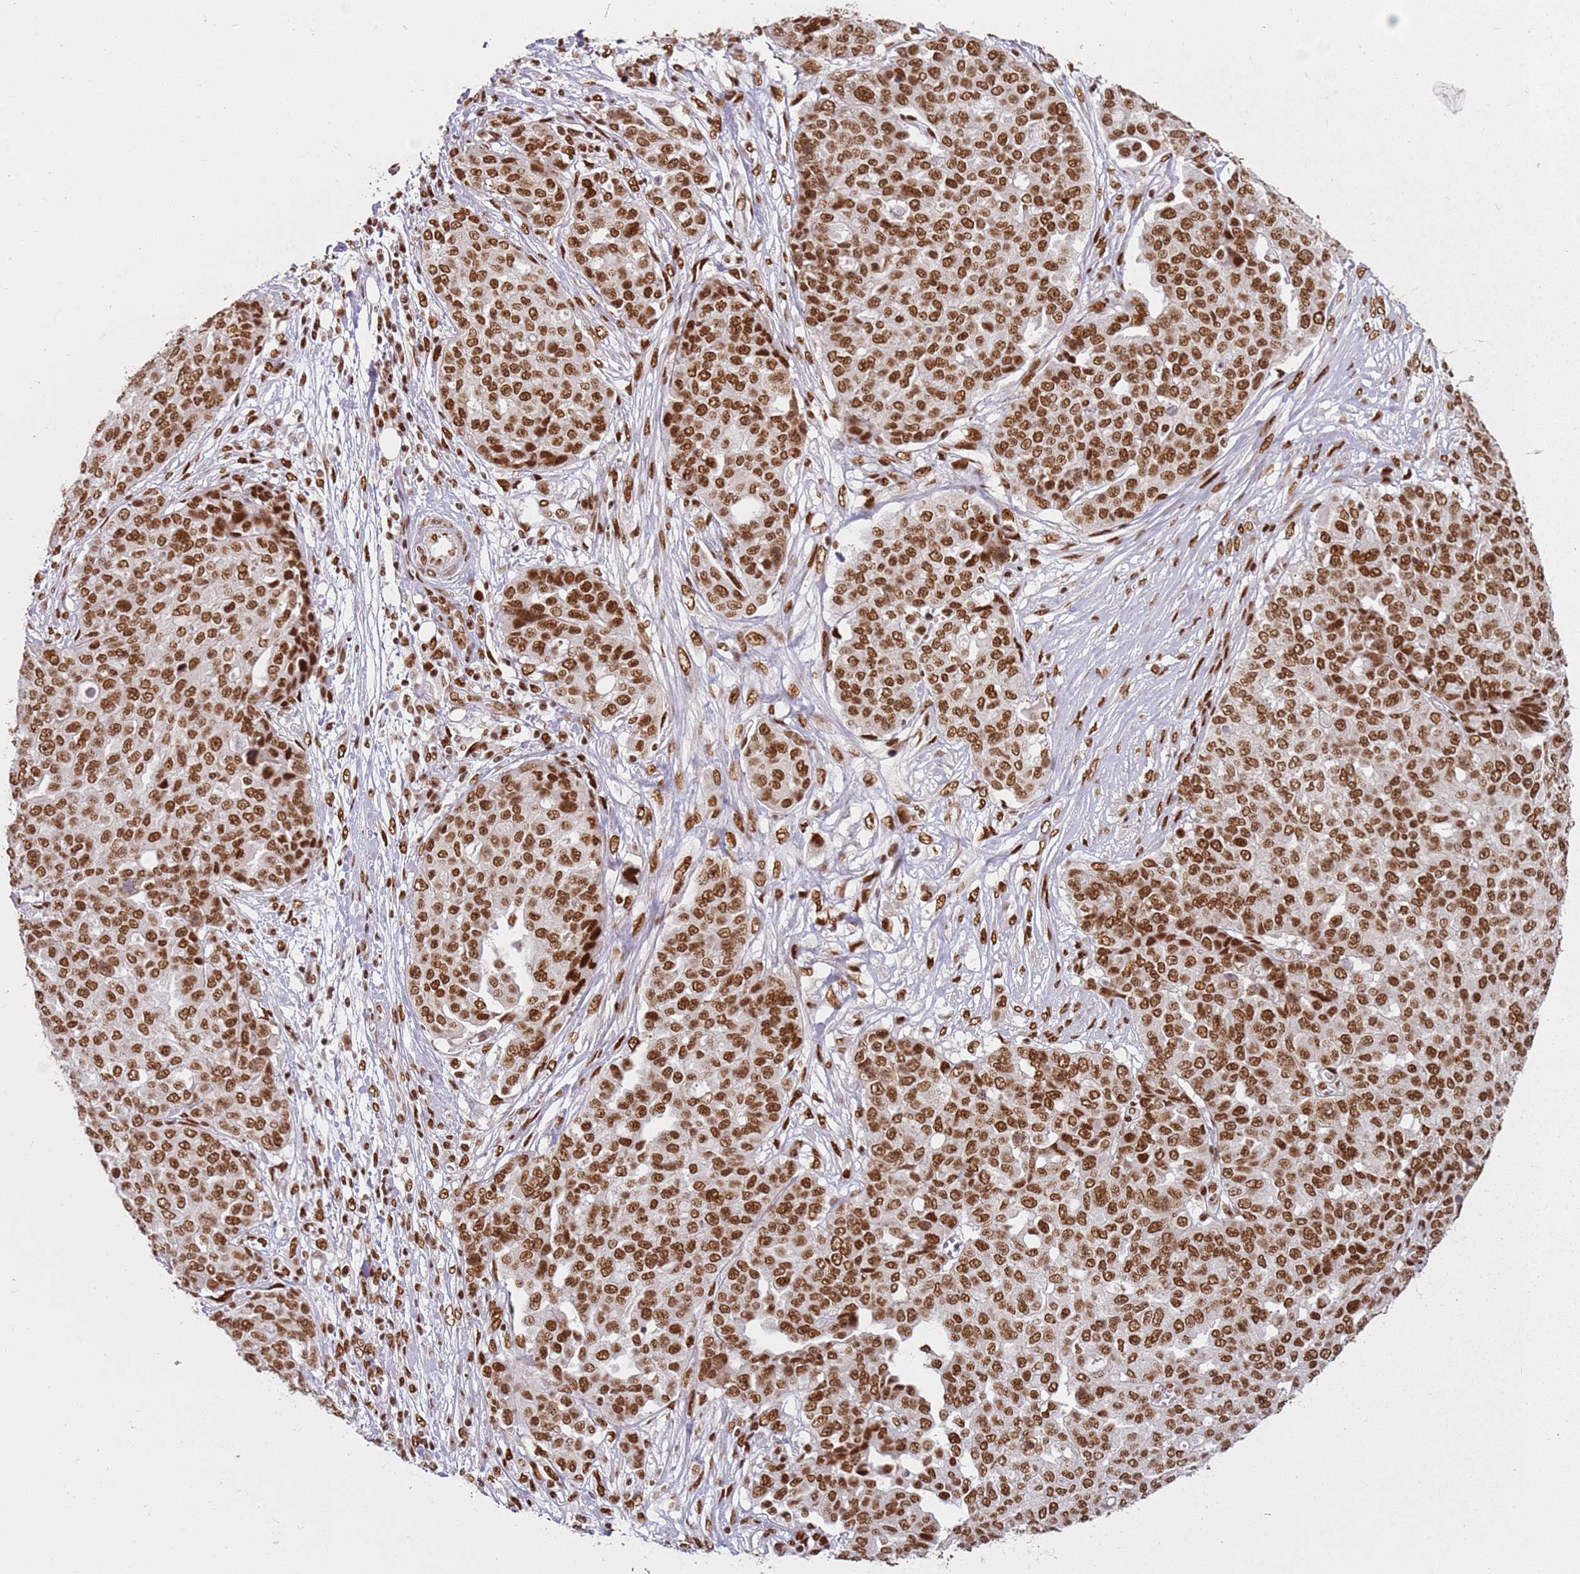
{"staining": {"intensity": "moderate", "quantity": ">75%", "location": "nuclear"}, "tissue": "ovarian cancer", "cell_type": "Tumor cells", "image_type": "cancer", "snomed": [{"axis": "morphology", "description": "Cystadenocarcinoma, serous, NOS"}, {"axis": "topography", "description": "Soft tissue"}, {"axis": "topography", "description": "Ovary"}], "caption": "Ovarian serous cystadenocarcinoma was stained to show a protein in brown. There is medium levels of moderate nuclear expression in approximately >75% of tumor cells.", "gene": "TENT4A", "patient": {"sex": "female", "age": 57}}